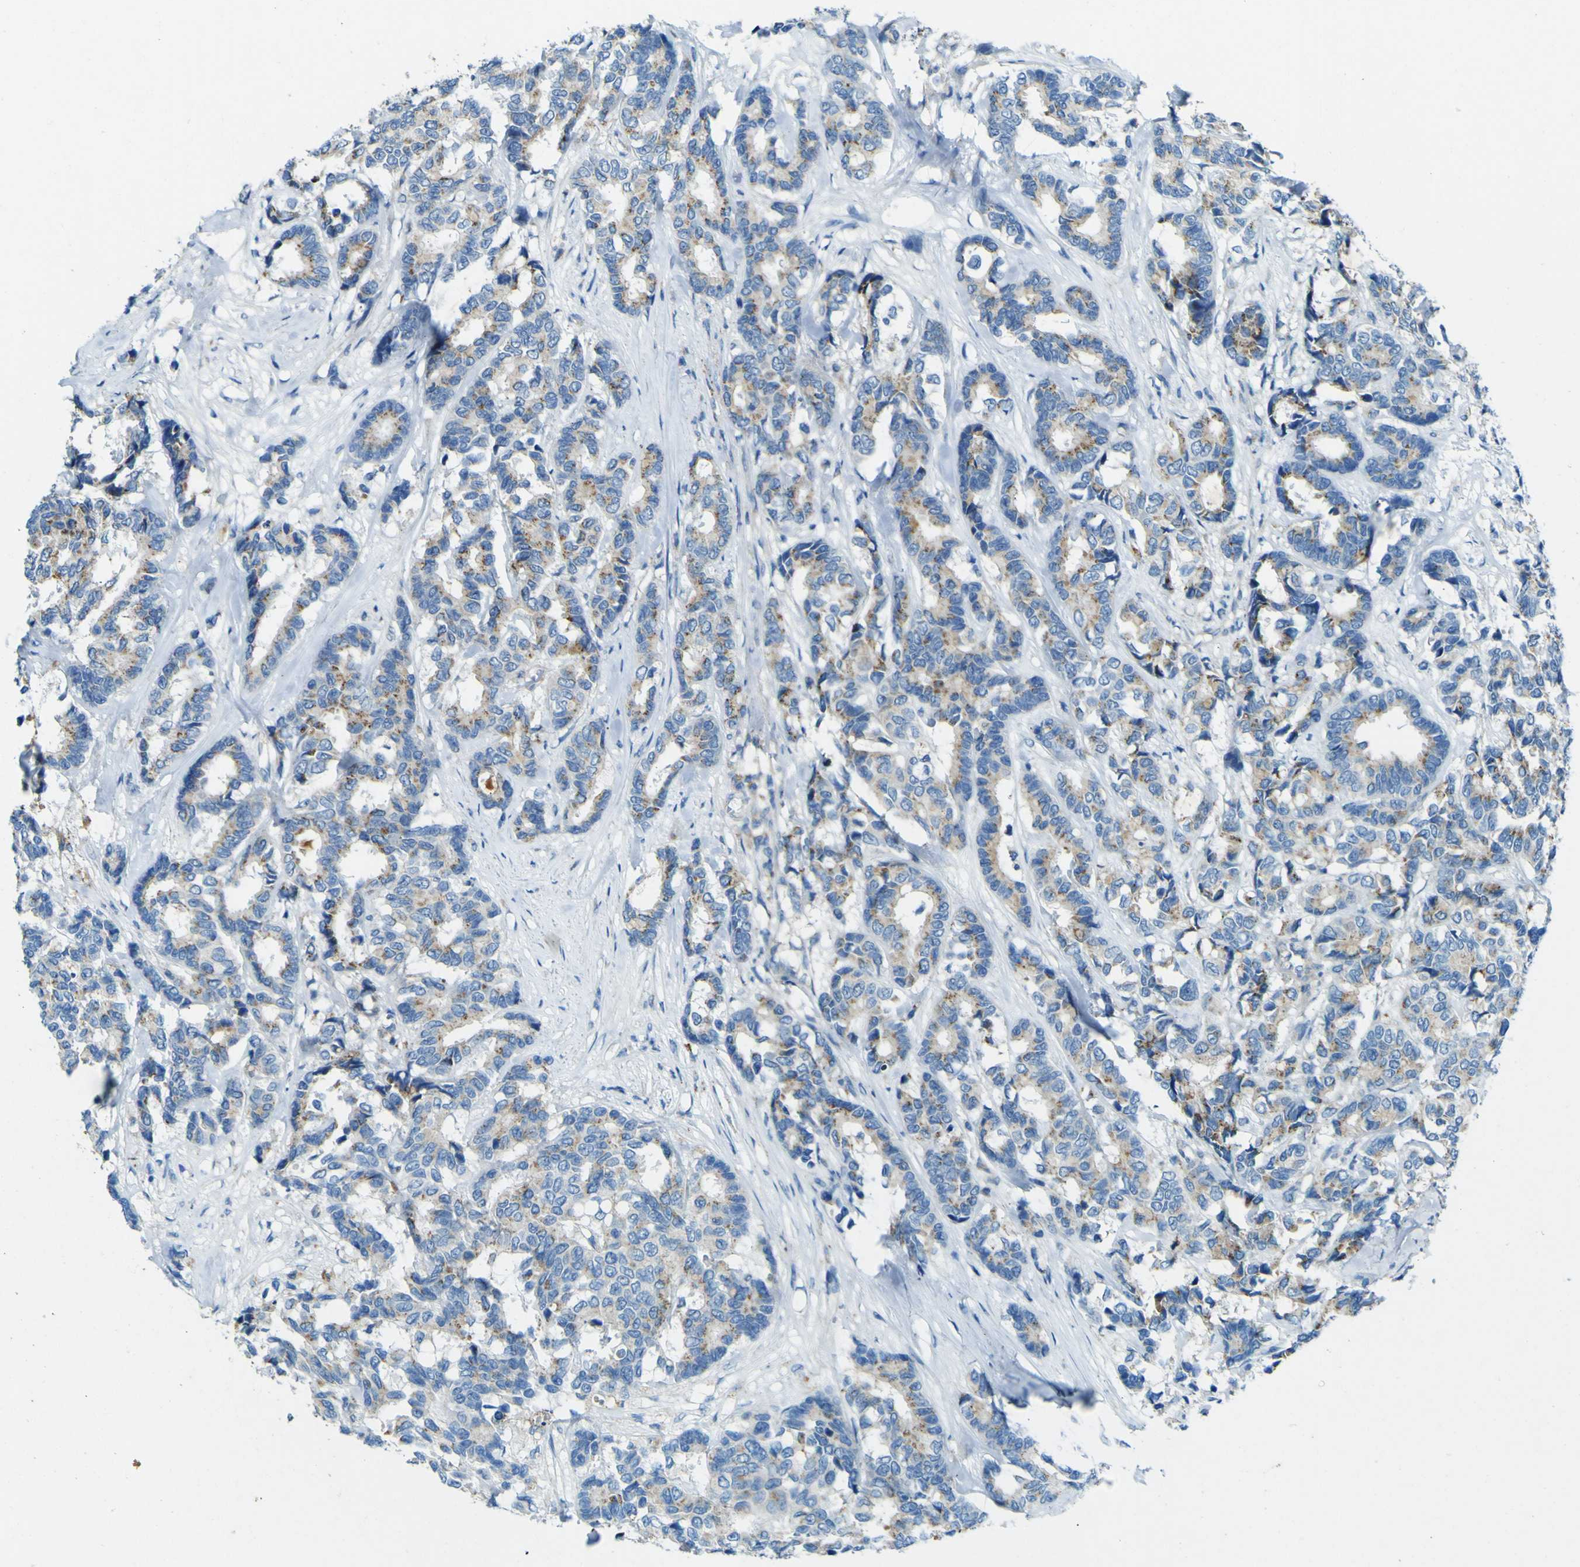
{"staining": {"intensity": "weak", "quantity": "25%-75%", "location": "cytoplasmic/membranous"}, "tissue": "breast cancer", "cell_type": "Tumor cells", "image_type": "cancer", "snomed": [{"axis": "morphology", "description": "Duct carcinoma"}, {"axis": "topography", "description": "Breast"}], "caption": "Immunohistochemical staining of human breast cancer (infiltrating ductal carcinoma) exhibits low levels of weak cytoplasmic/membranous protein staining in approximately 25%-75% of tumor cells.", "gene": "PDE9A", "patient": {"sex": "female", "age": 87}}